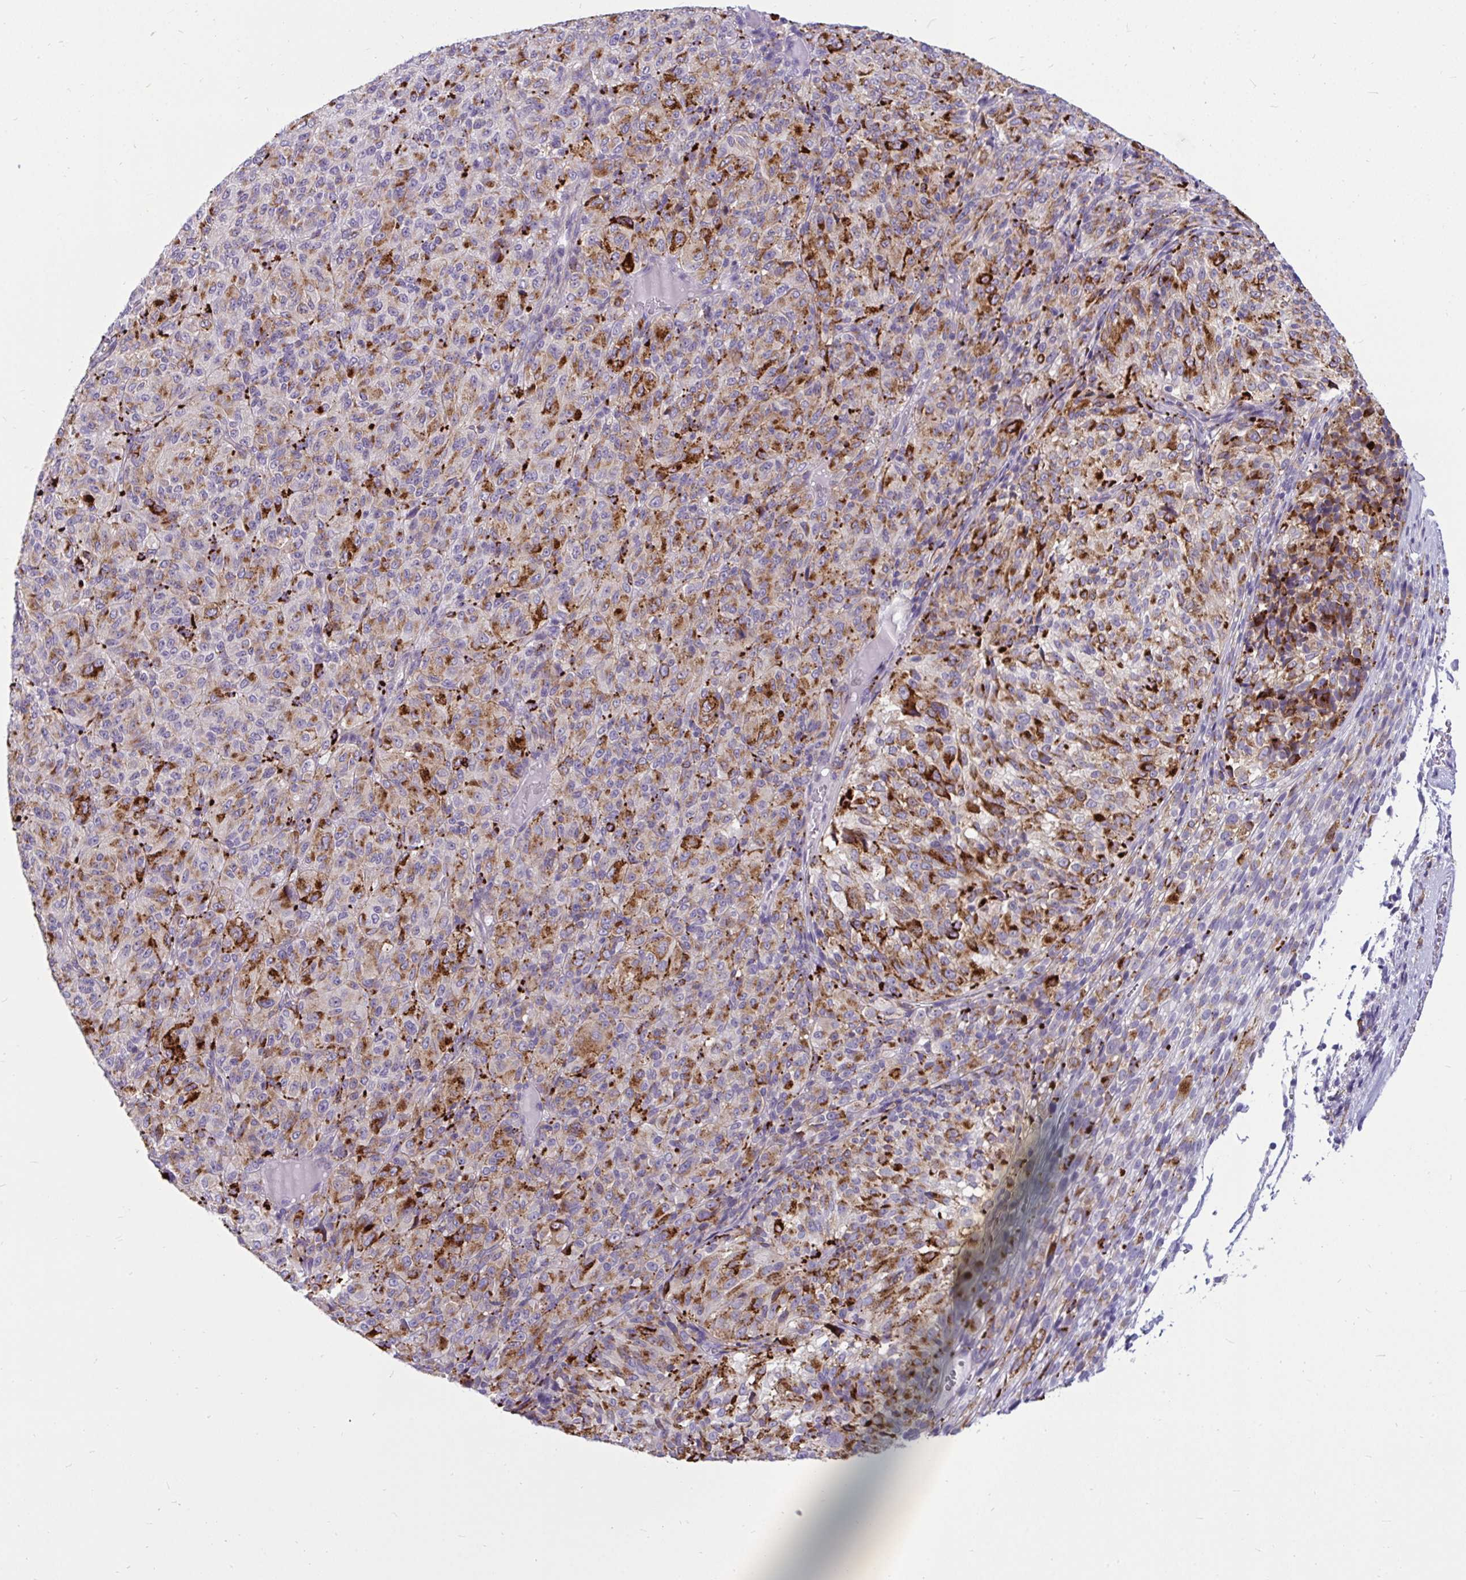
{"staining": {"intensity": "strong", "quantity": "<25%", "location": "cytoplasmic/membranous"}, "tissue": "melanoma", "cell_type": "Tumor cells", "image_type": "cancer", "snomed": [{"axis": "morphology", "description": "Malignant melanoma, Metastatic site"}, {"axis": "topography", "description": "Brain"}], "caption": "Immunohistochemical staining of human melanoma exhibits strong cytoplasmic/membranous protein expression in about <25% of tumor cells.", "gene": "CTSZ", "patient": {"sex": "female", "age": 56}}